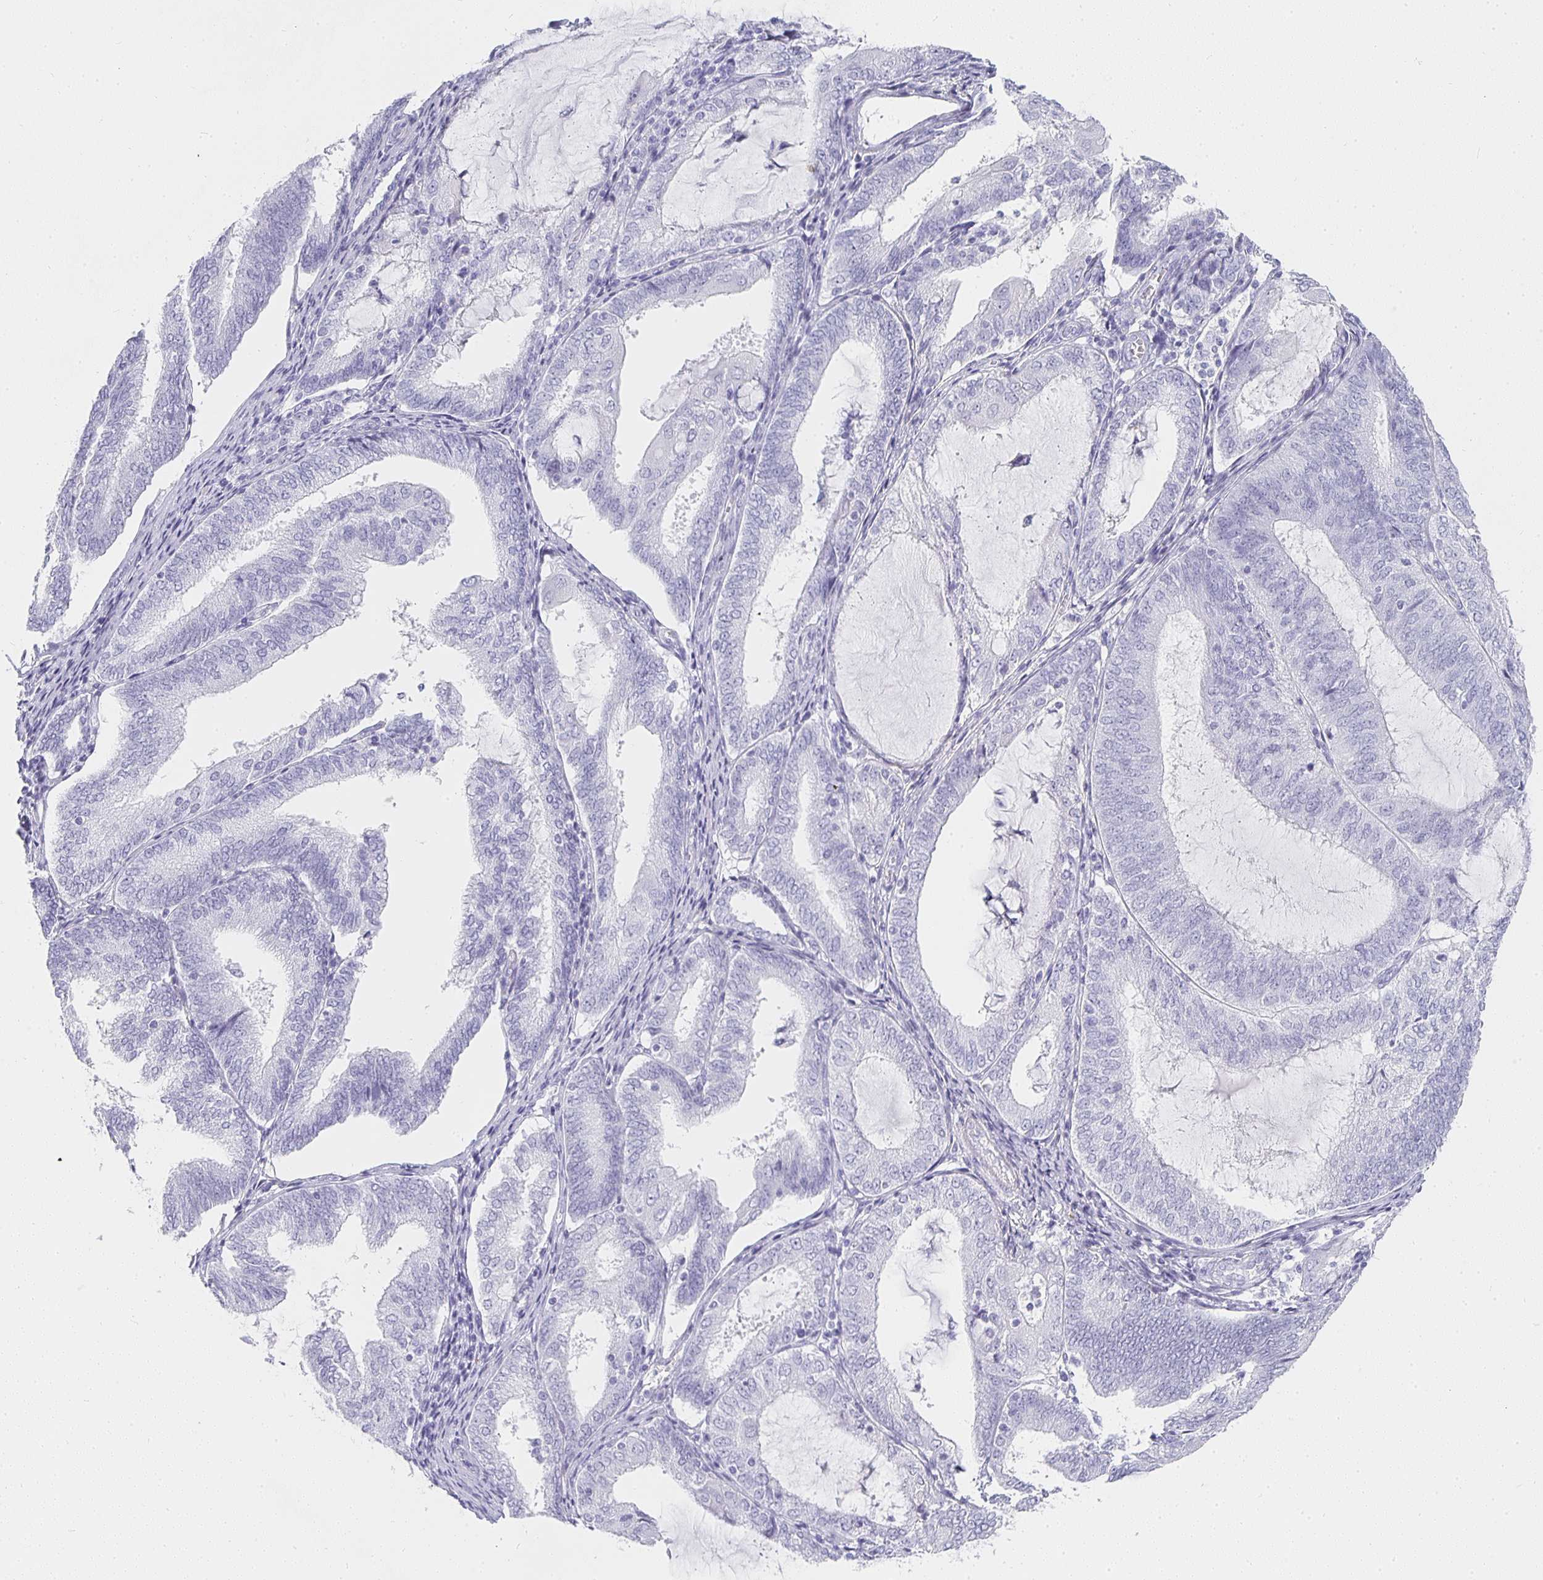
{"staining": {"intensity": "negative", "quantity": "none", "location": "none"}, "tissue": "endometrial cancer", "cell_type": "Tumor cells", "image_type": "cancer", "snomed": [{"axis": "morphology", "description": "Adenocarcinoma, NOS"}, {"axis": "topography", "description": "Endometrium"}], "caption": "Immunohistochemistry of adenocarcinoma (endometrial) exhibits no positivity in tumor cells. (DAB IHC with hematoxylin counter stain).", "gene": "TPSD1", "patient": {"sex": "female", "age": 81}}